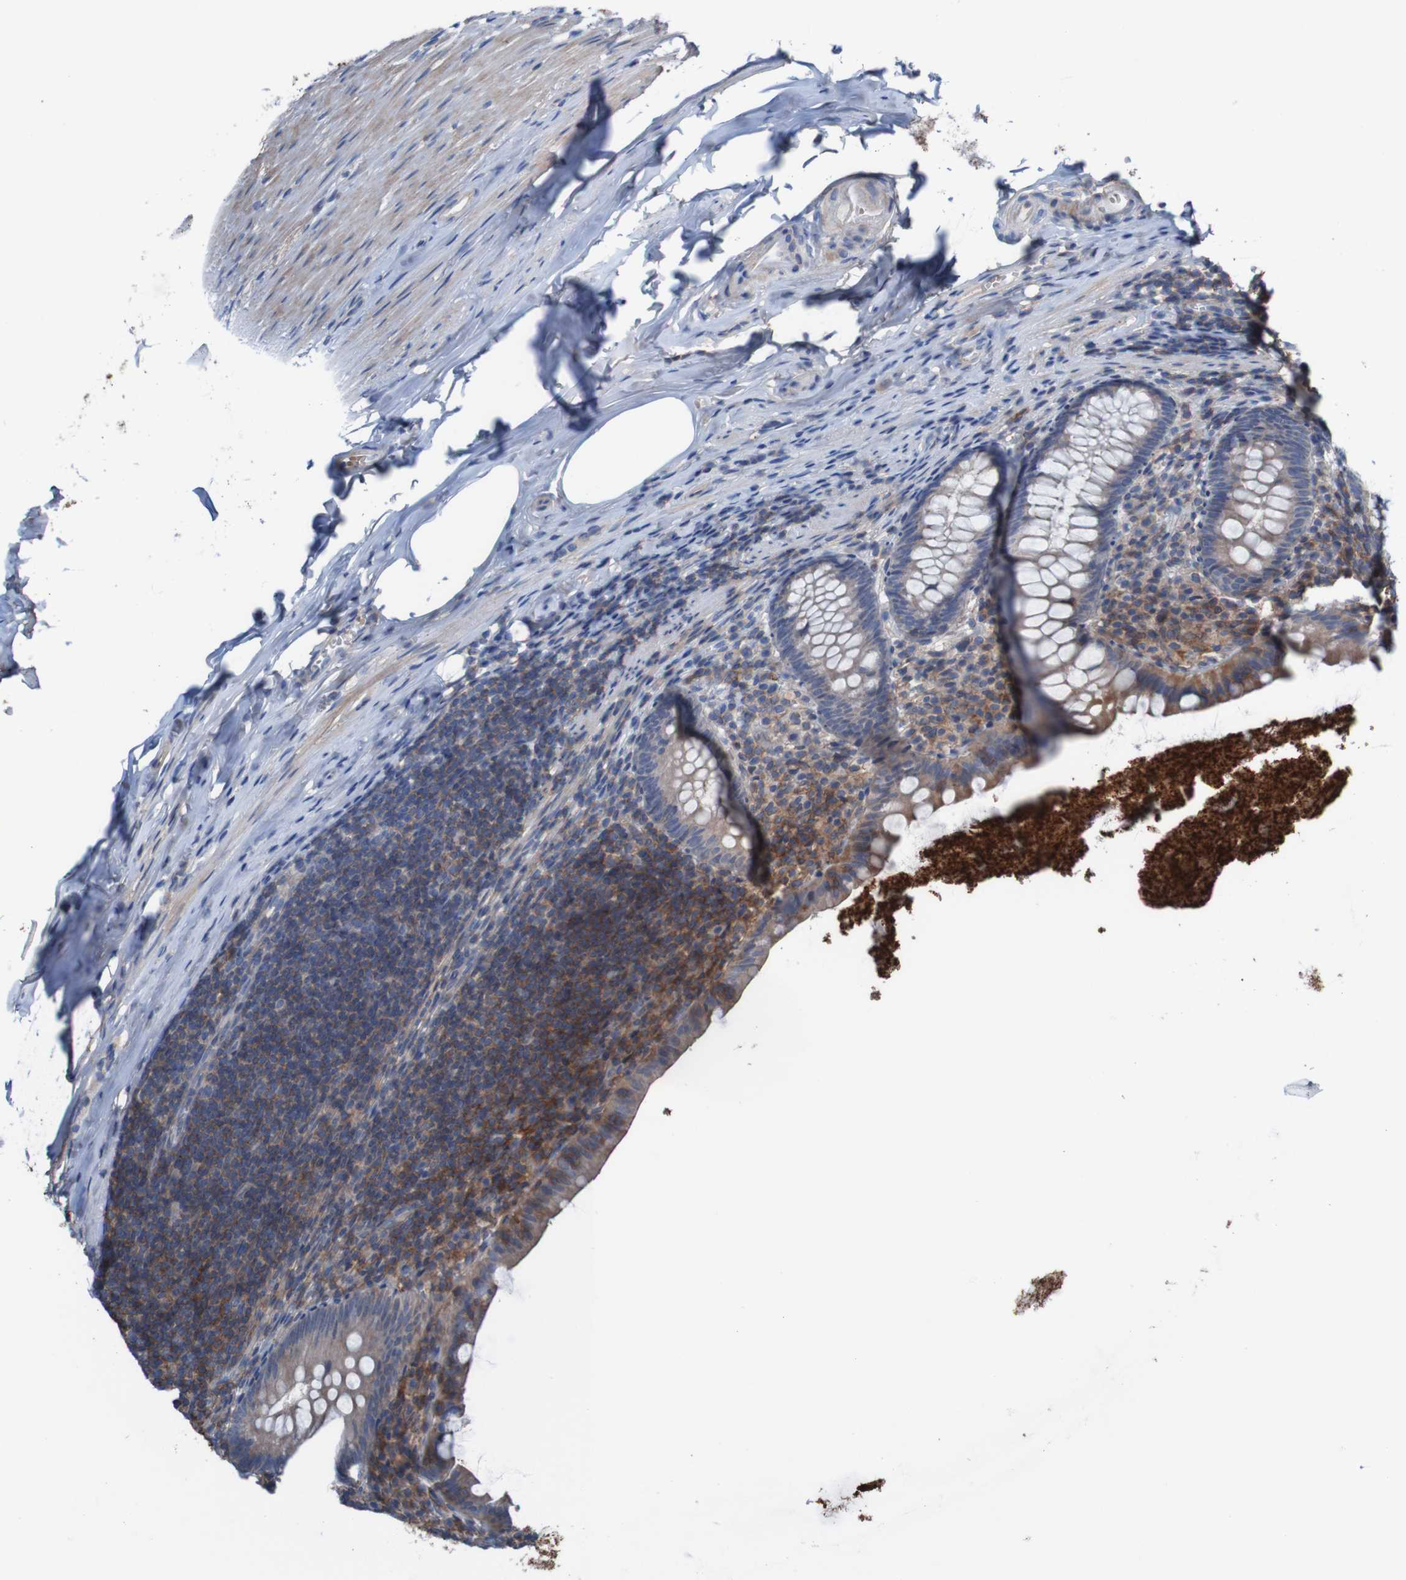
{"staining": {"intensity": "weak", "quantity": ">75%", "location": "cytoplasmic/membranous"}, "tissue": "appendix", "cell_type": "Glandular cells", "image_type": "normal", "snomed": [{"axis": "morphology", "description": "Normal tissue, NOS"}, {"axis": "topography", "description": "Appendix"}], "caption": "Immunohistochemical staining of unremarkable human appendix exhibits low levels of weak cytoplasmic/membranous staining in about >75% of glandular cells. (Stains: DAB (3,3'-diaminobenzidine) in brown, nuclei in blue, Microscopy: brightfield microscopy at high magnification).", "gene": "PDGFB", "patient": {"sex": "male", "age": 52}}